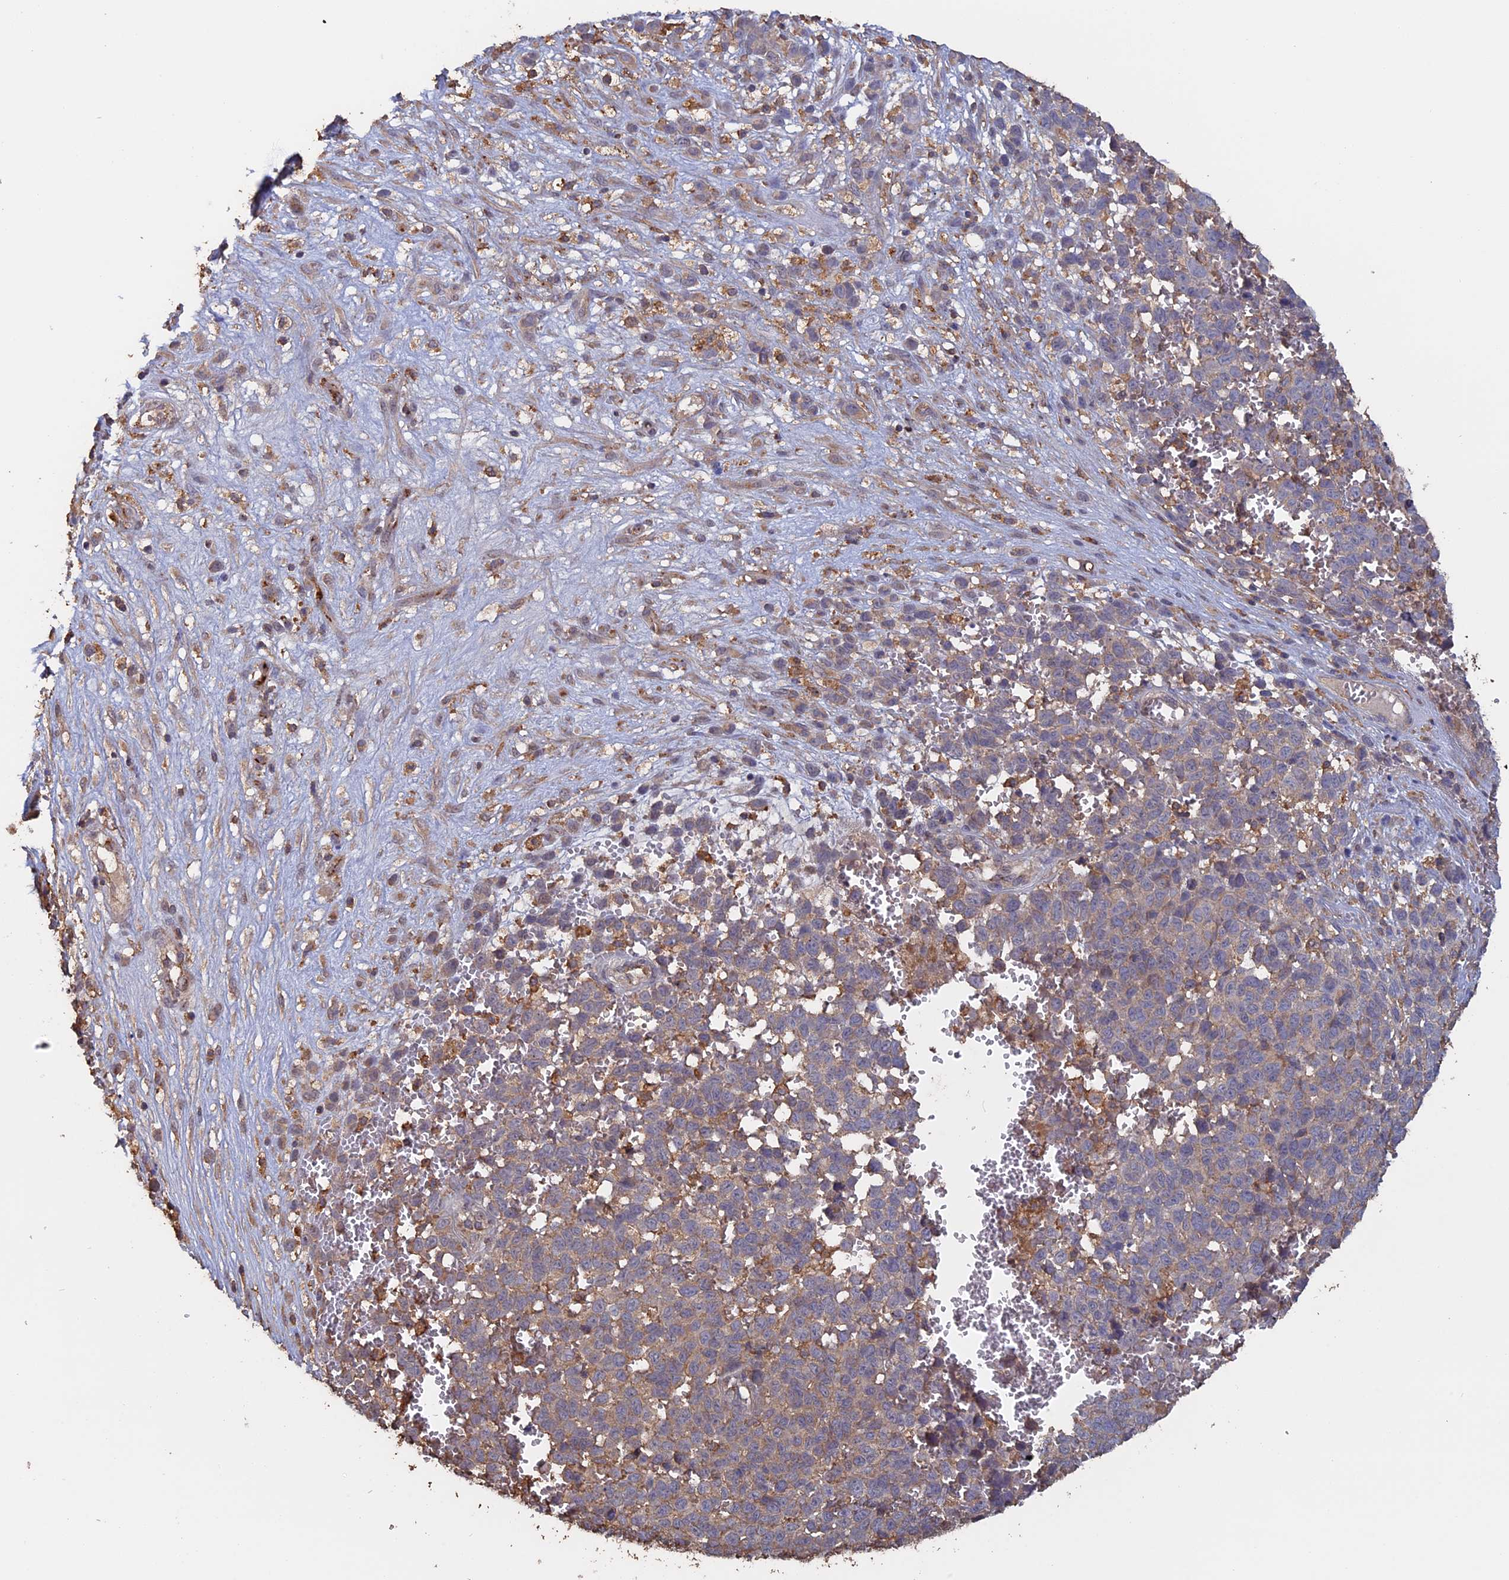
{"staining": {"intensity": "weak", "quantity": "25%-75%", "location": "cytoplasmic/membranous"}, "tissue": "melanoma", "cell_type": "Tumor cells", "image_type": "cancer", "snomed": [{"axis": "morphology", "description": "Malignant melanoma, NOS"}, {"axis": "topography", "description": "Nose, NOS"}], "caption": "Immunohistochemical staining of malignant melanoma exhibits low levels of weak cytoplasmic/membranous expression in about 25%-75% of tumor cells. The protein is shown in brown color, while the nuclei are stained blue.", "gene": "PIGQ", "patient": {"sex": "female", "age": 48}}